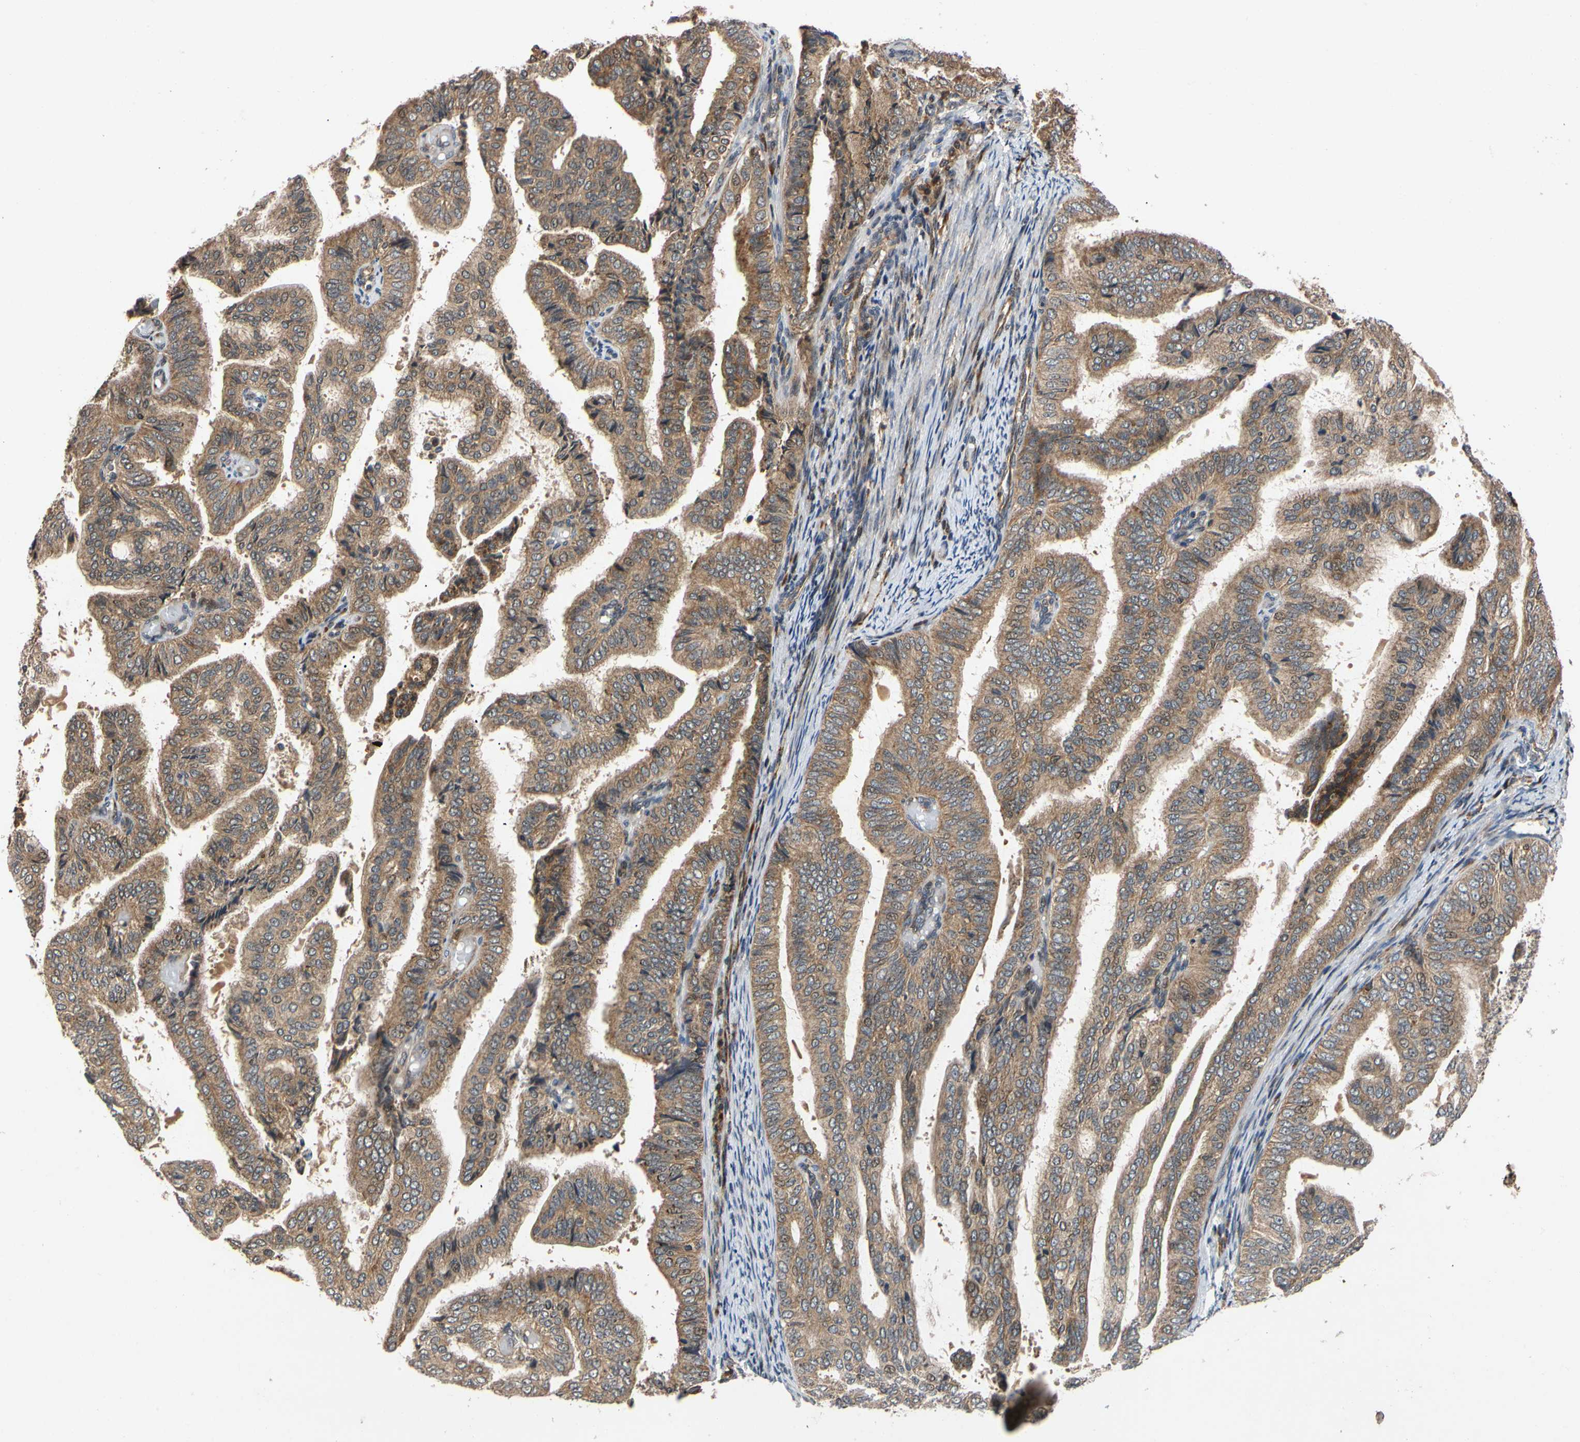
{"staining": {"intensity": "moderate", "quantity": ">75%", "location": "cytoplasmic/membranous"}, "tissue": "endometrial cancer", "cell_type": "Tumor cells", "image_type": "cancer", "snomed": [{"axis": "morphology", "description": "Adenocarcinoma, NOS"}, {"axis": "topography", "description": "Endometrium"}], "caption": "Moderate cytoplasmic/membranous protein expression is seen in about >75% of tumor cells in adenocarcinoma (endometrial). (Stains: DAB in brown, nuclei in blue, Microscopy: brightfield microscopy at high magnification).", "gene": "MRPS22", "patient": {"sex": "female", "age": 58}}